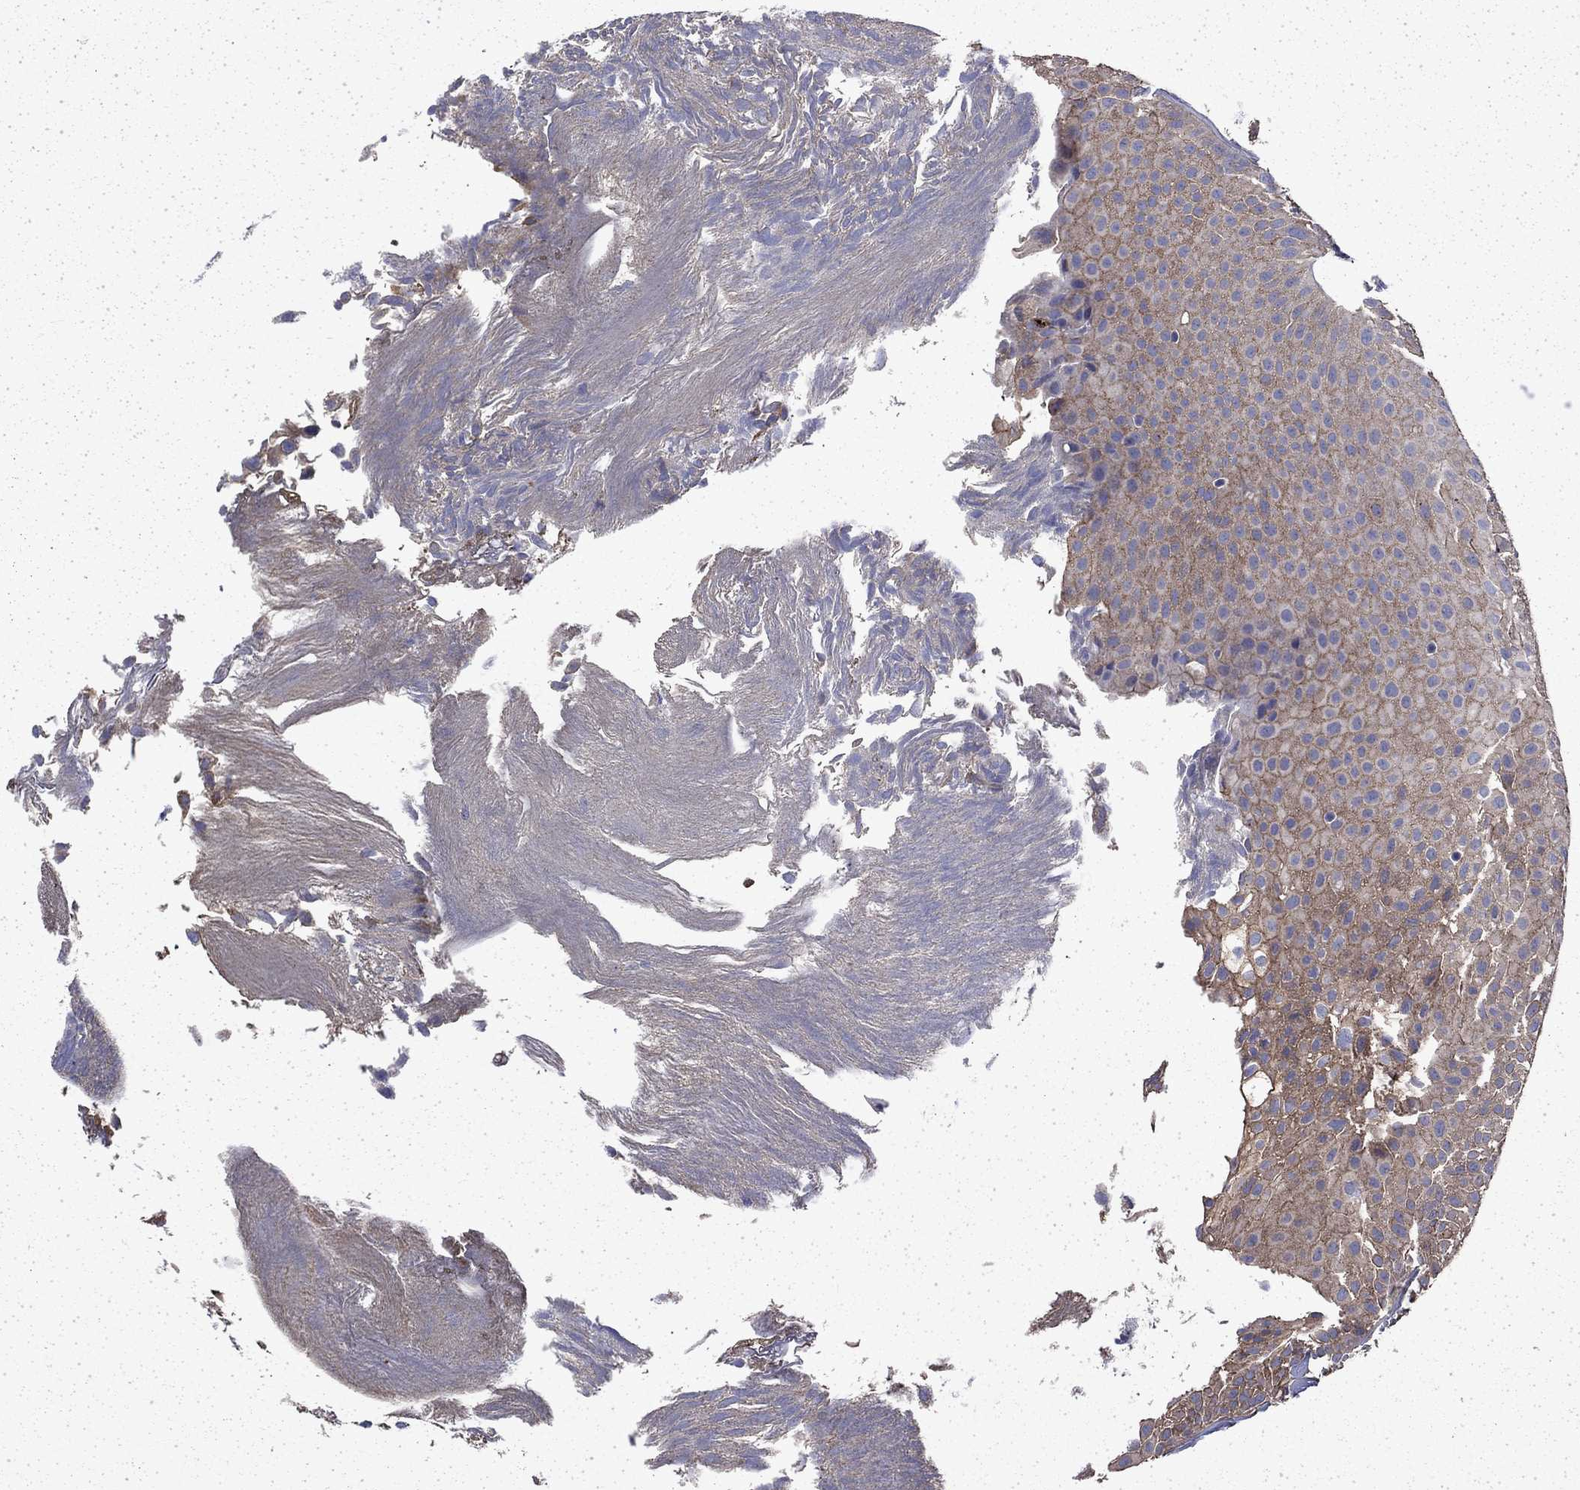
{"staining": {"intensity": "moderate", "quantity": "<25%", "location": "cytoplasmic/membranous"}, "tissue": "urothelial cancer", "cell_type": "Tumor cells", "image_type": "cancer", "snomed": [{"axis": "morphology", "description": "Urothelial carcinoma, Low grade"}, {"axis": "topography", "description": "Urinary bladder"}], "caption": "Human low-grade urothelial carcinoma stained for a protein (brown) demonstrates moderate cytoplasmic/membranous positive positivity in approximately <25% of tumor cells.", "gene": "DTNA", "patient": {"sex": "male", "age": 52}}